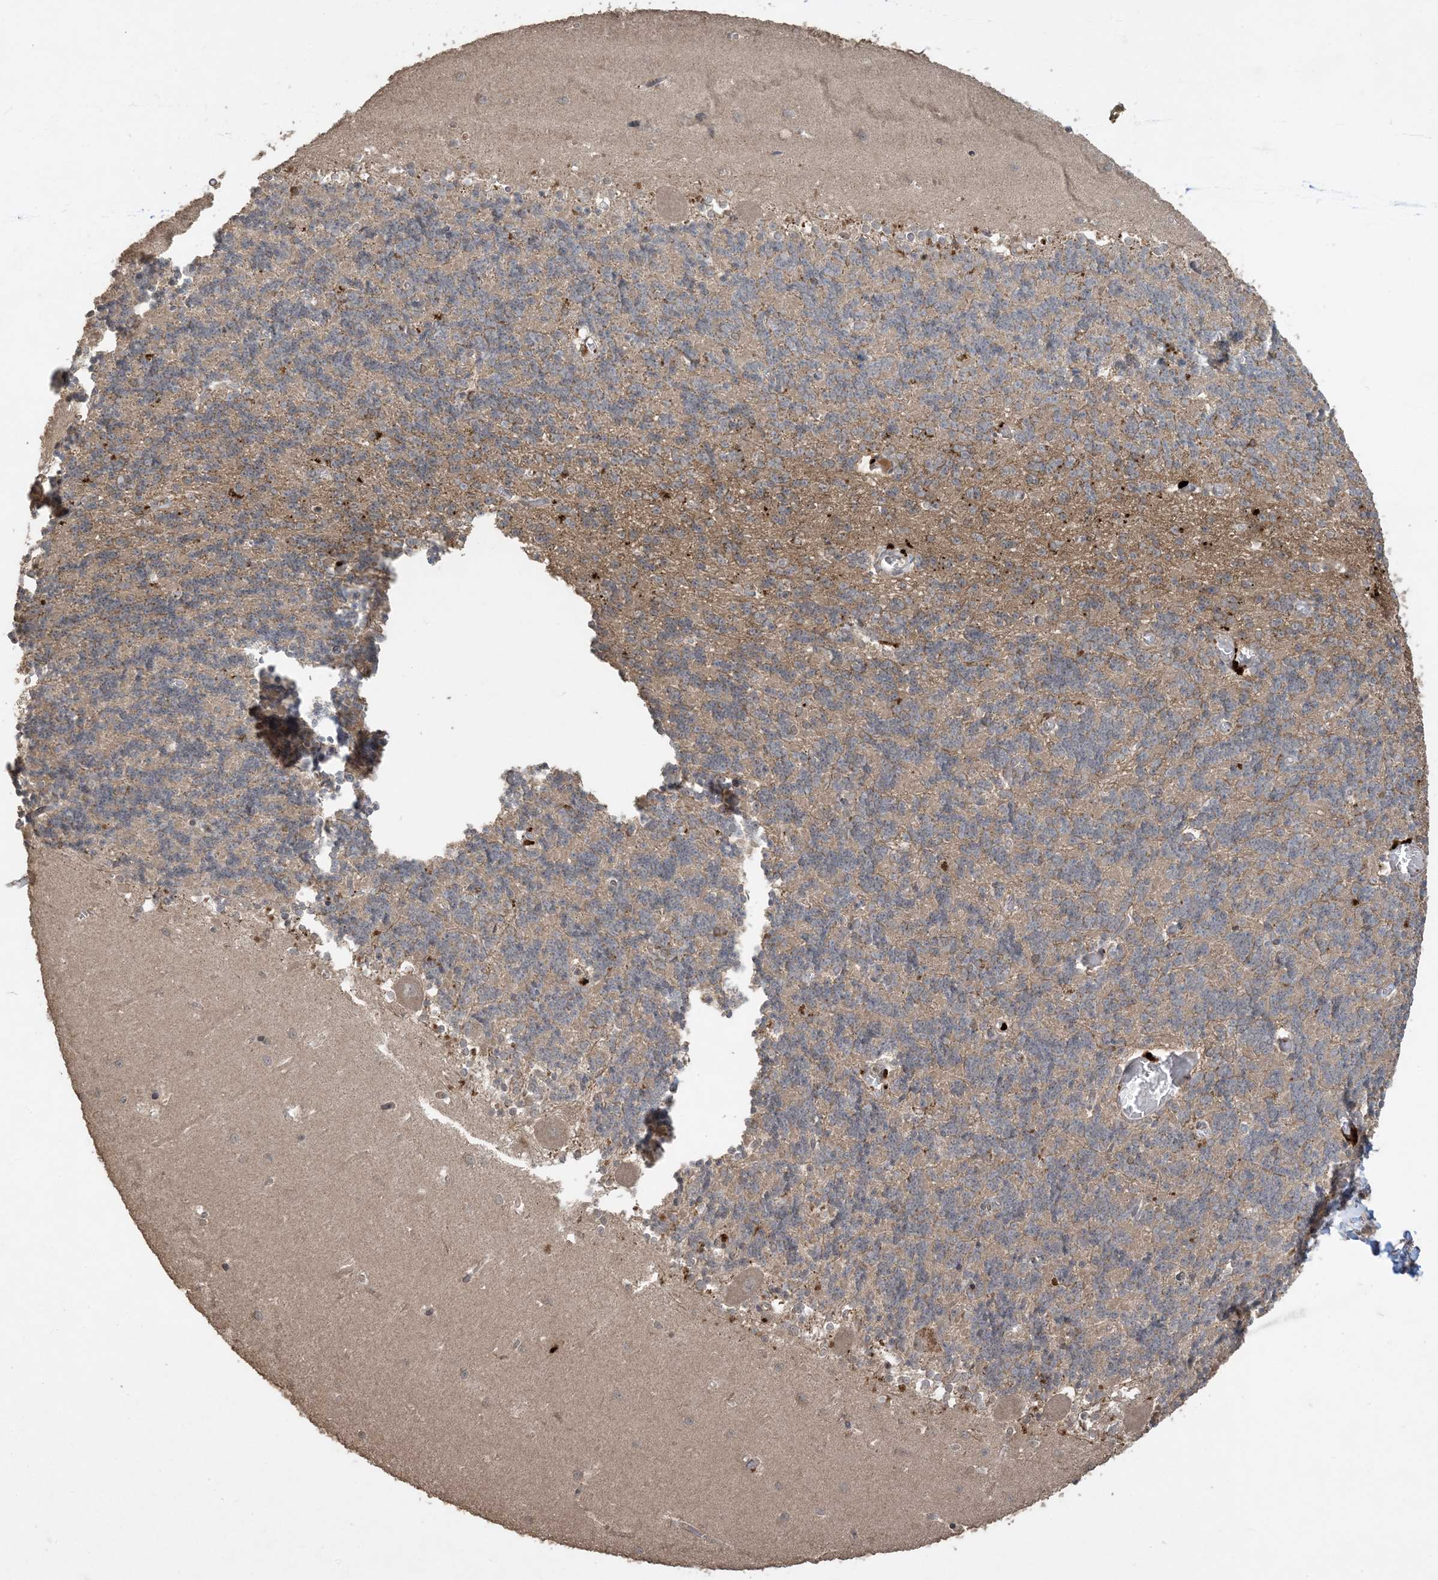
{"staining": {"intensity": "weak", "quantity": "25%-75%", "location": "cytoplasmic/membranous"}, "tissue": "cerebellum", "cell_type": "Cells in granular layer", "image_type": "normal", "snomed": [{"axis": "morphology", "description": "Normal tissue, NOS"}, {"axis": "topography", "description": "Cerebellum"}], "caption": "Protein expression analysis of unremarkable human cerebellum reveals weak cytoplasmic/membranous staining in approximately 25%-75% of cells in granular layer.", "gene": "EFCAB8", "patient": {"sex": "male", "age": 37}}